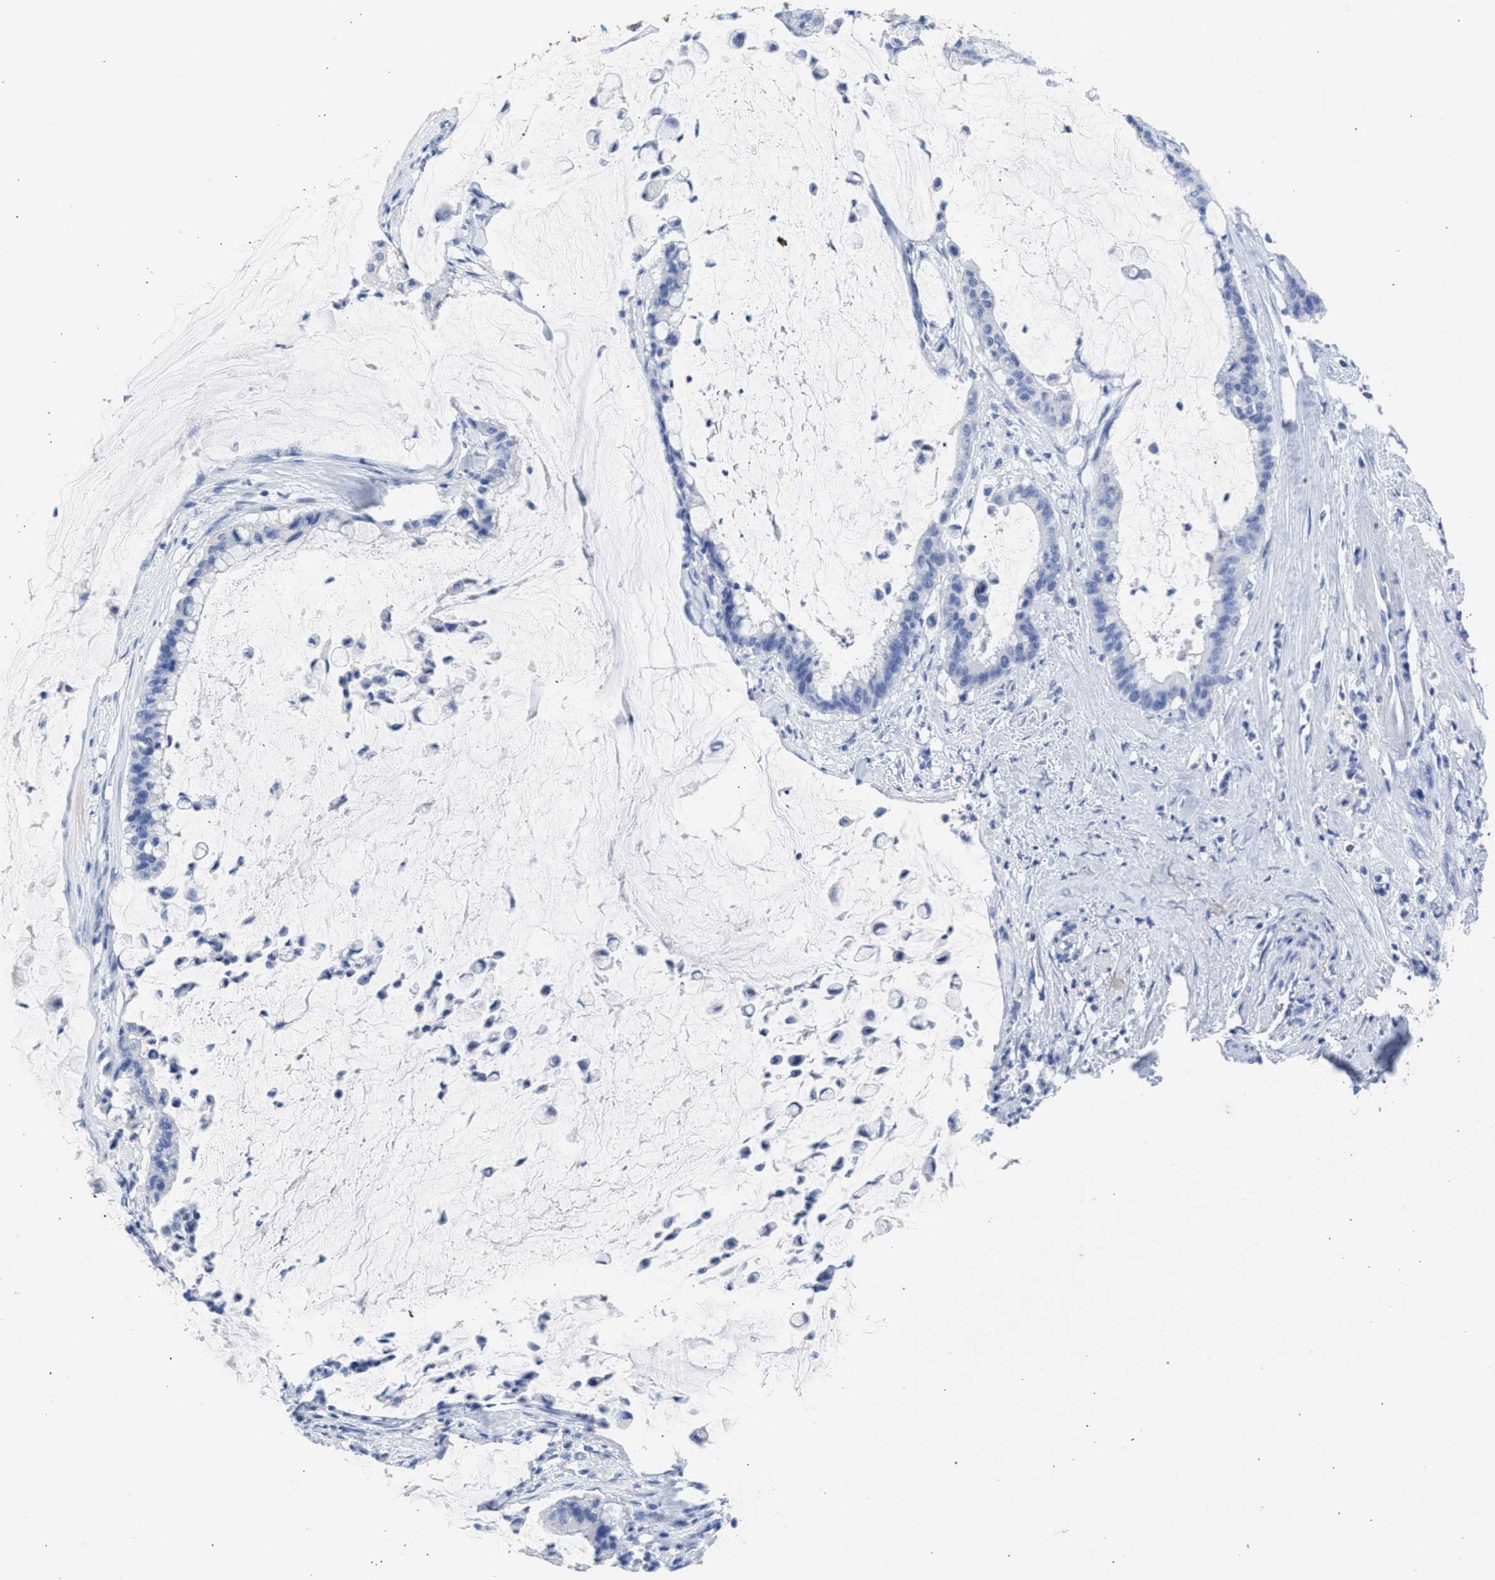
{"staining": {"intensity": "negative", "quantity": "none", "location": "none"}, "tissue": "pancreatic cancer", "cell_type": "Tumor cells", "image_type": "cancer", "snomed": [{"axis": "morphology", "description": "Adenocarcinoma, NOS"}, {"axis": "topography", "description": "Pancreas"}], "caption": "DAB (3,3'-diaminobenzidine) immunohistochemical staining of human pancreatic cancer shows no significant expression in tumor cells.", "gene": "NCAM1", "patient": {"sex": "male", "age": 41}}